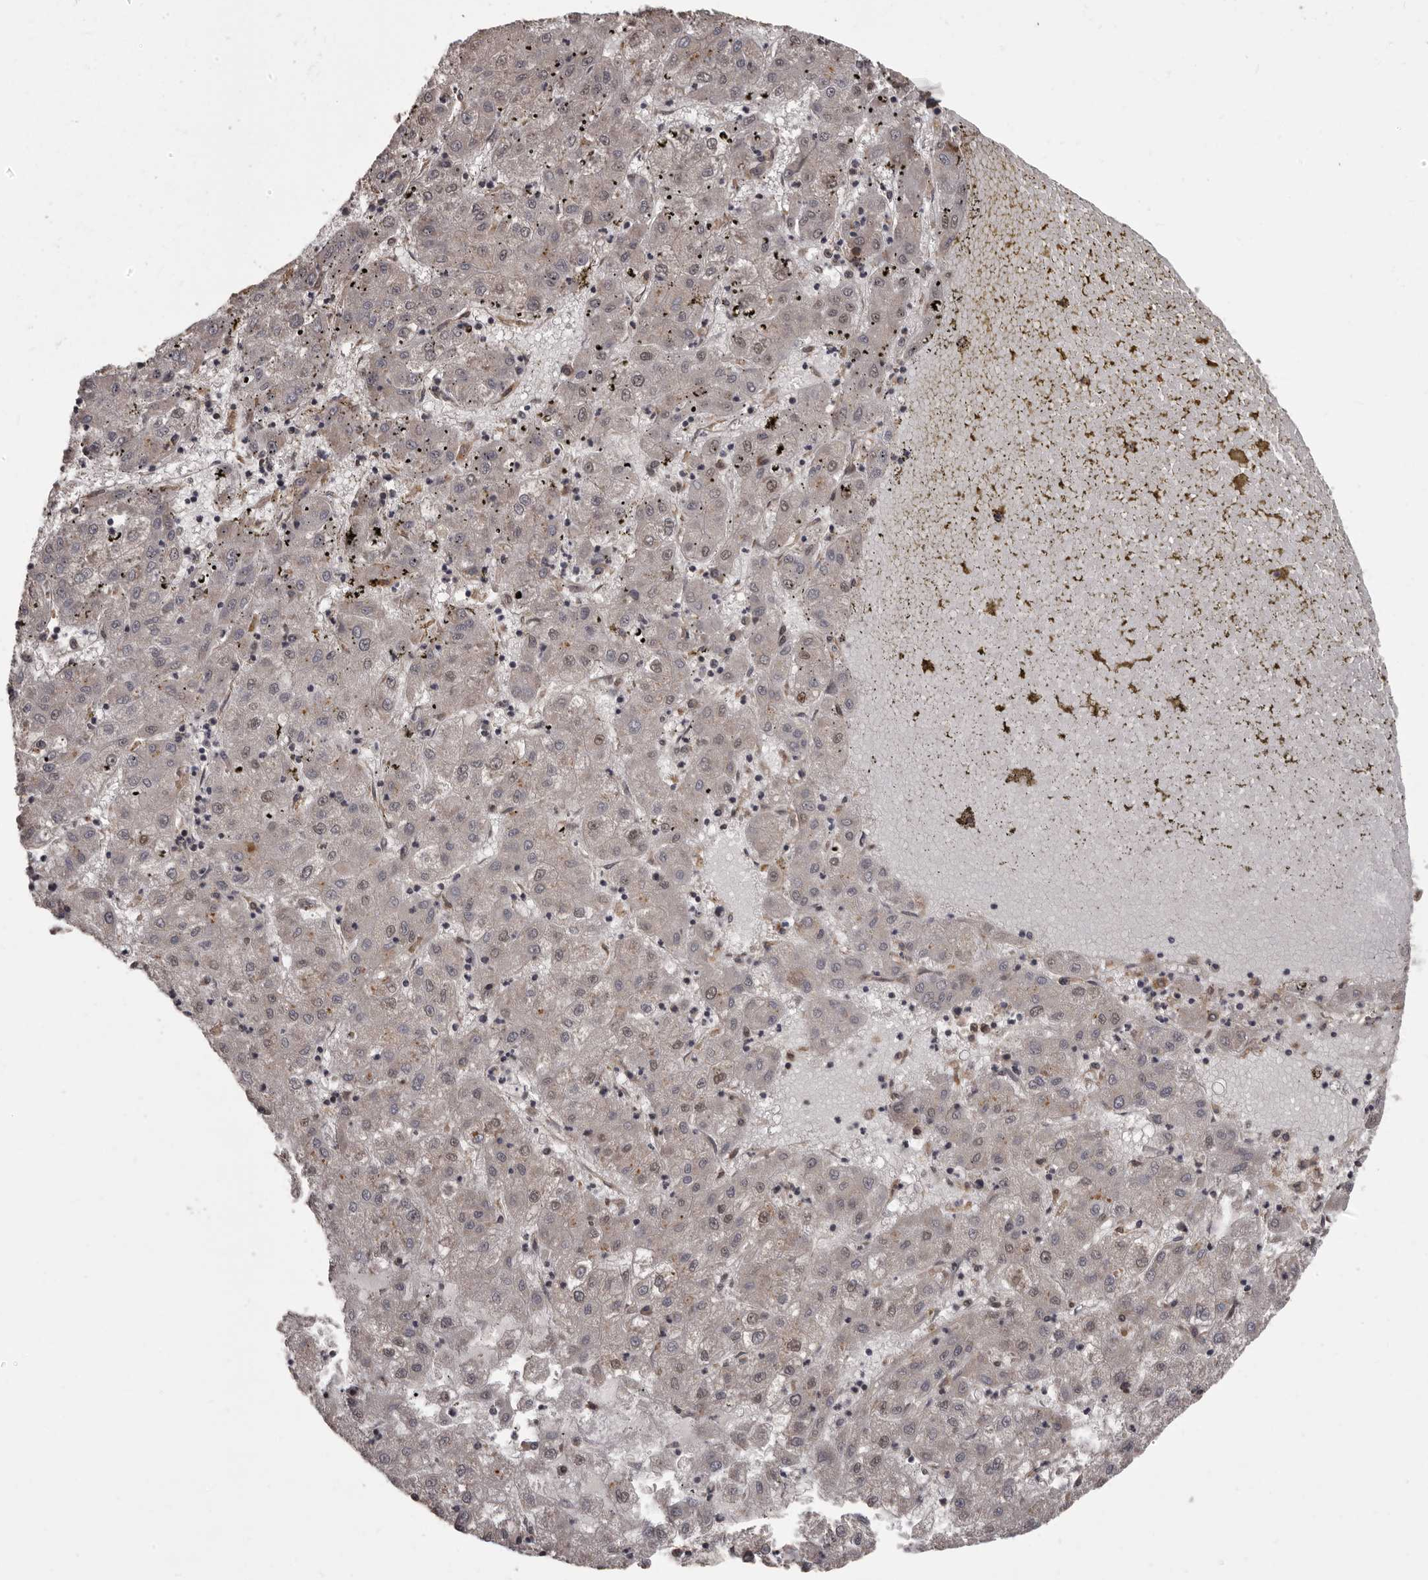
{"staining": {"intensity": "negative", "quantity": "none", "location": "none"}, "tissue": "liver cancer", "cell_type": "Tumor cells", "image_type": "cancer", "snomed": [{"axis": "morphology", "description": "Carcinoma, Hepatocellular, NOS"}, {"axis": "topography", "description": "Liver"}], "caption": "This is an IHC histopathology image of hepatocellular carcinoma (liver). There is no expression in tumor cells.", "gene": "SLITRK6", "patient": {"sex": "male", "age": 72}}